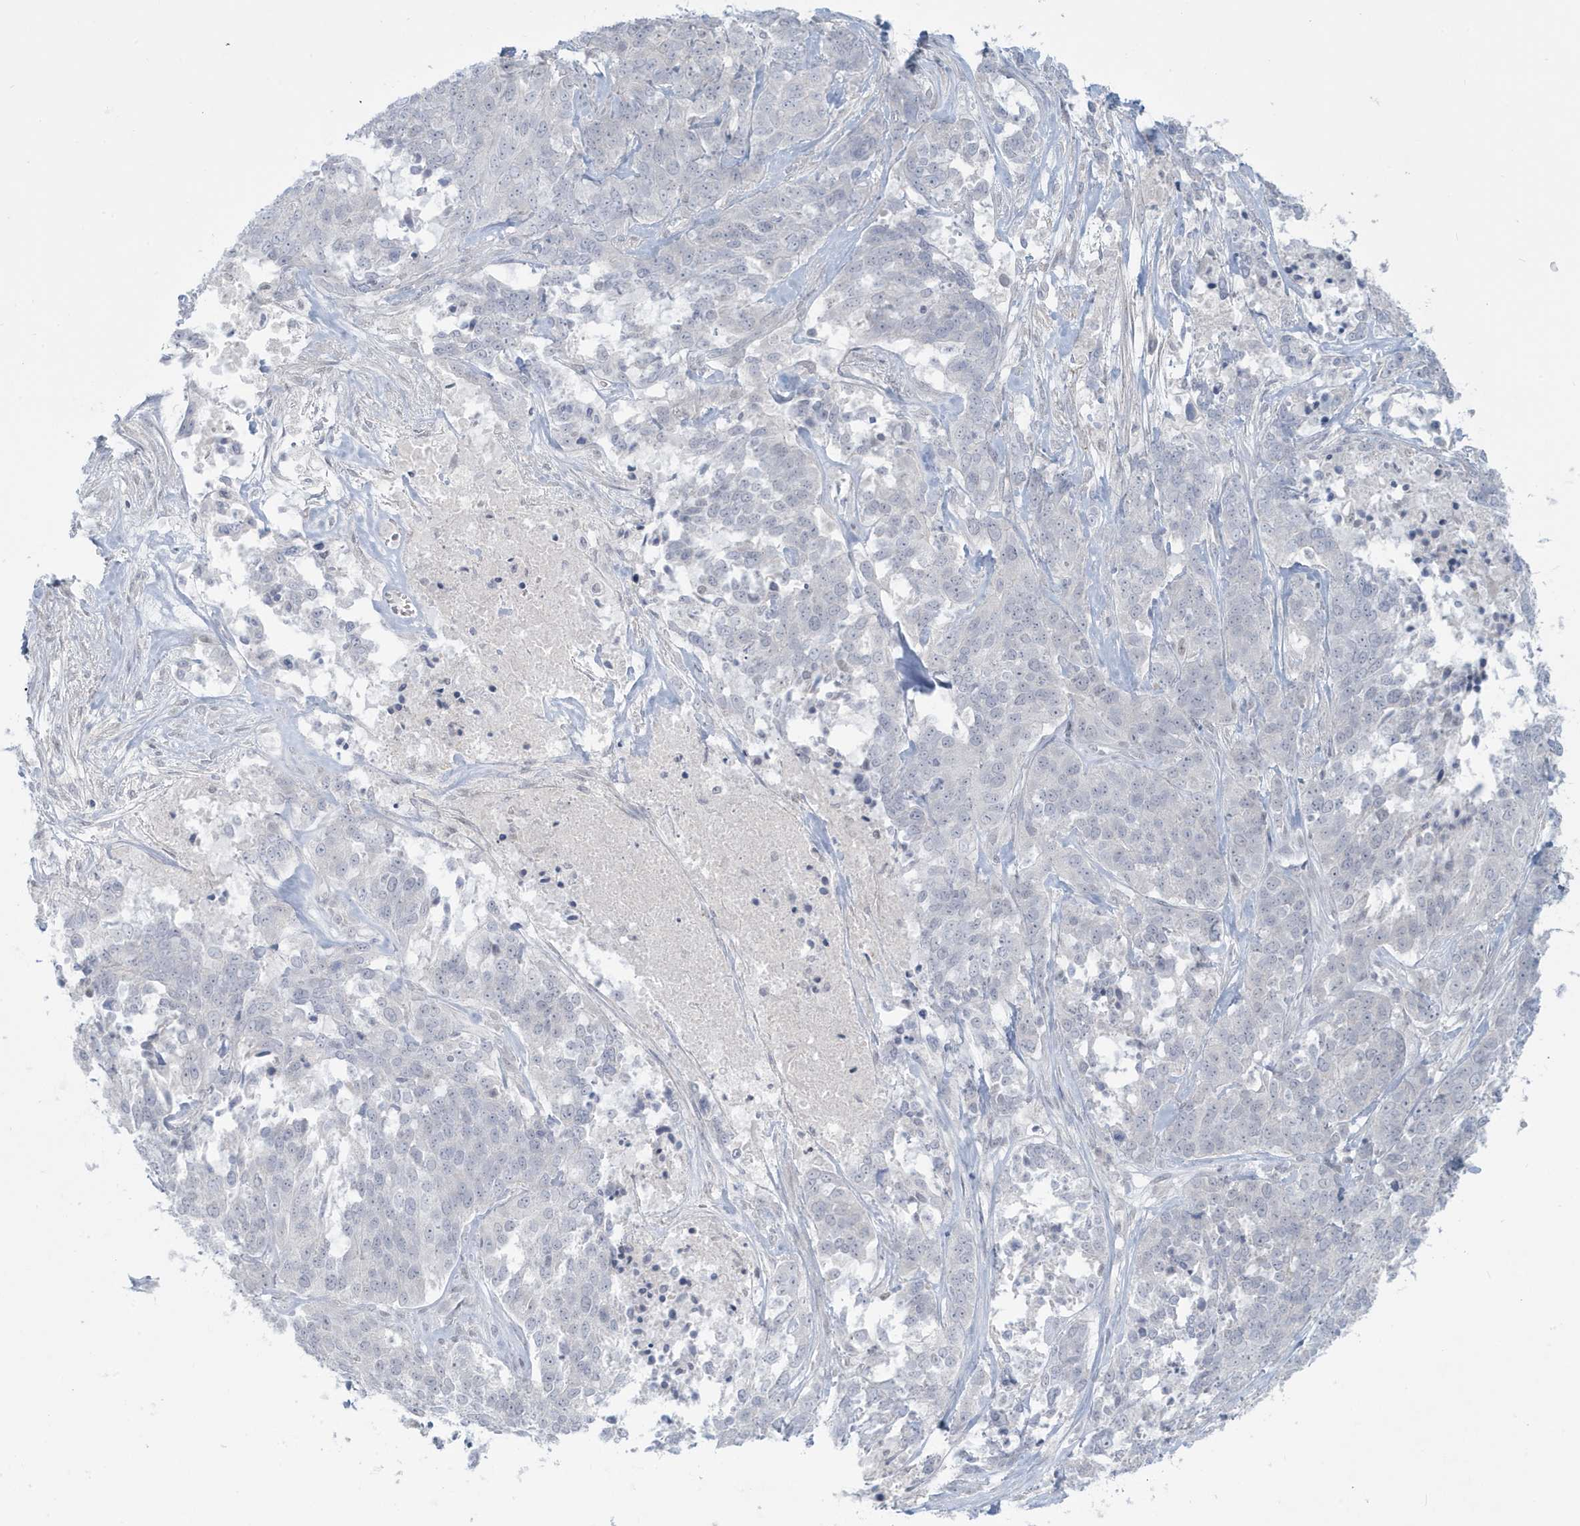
{"staining": {"intensity": "negative", "quantity": "none", "location": "none"}, "tissue": "ovarian cancer", "cell_type": "Tumor cells", "image_type": "cancer", "snomed": [{"axis": "morphology", "description": "Cystadenocarcinoma, serous, NOS"}, {"axis": "topography", "description": "Ovary"}], "caption": "This micrograph is of serous cystadenocarcinoma (ovarian) stained with immunohistochemistry (IHC) to label a protein in brown with the nuclei are counter-stained blue. There is no positivity in tumor cells. (DAB immunohistochemistry (IHC) with hematoxylin counter stain).", "gene": "HERC6", "patient": {"sex": "female", "age": 44}}